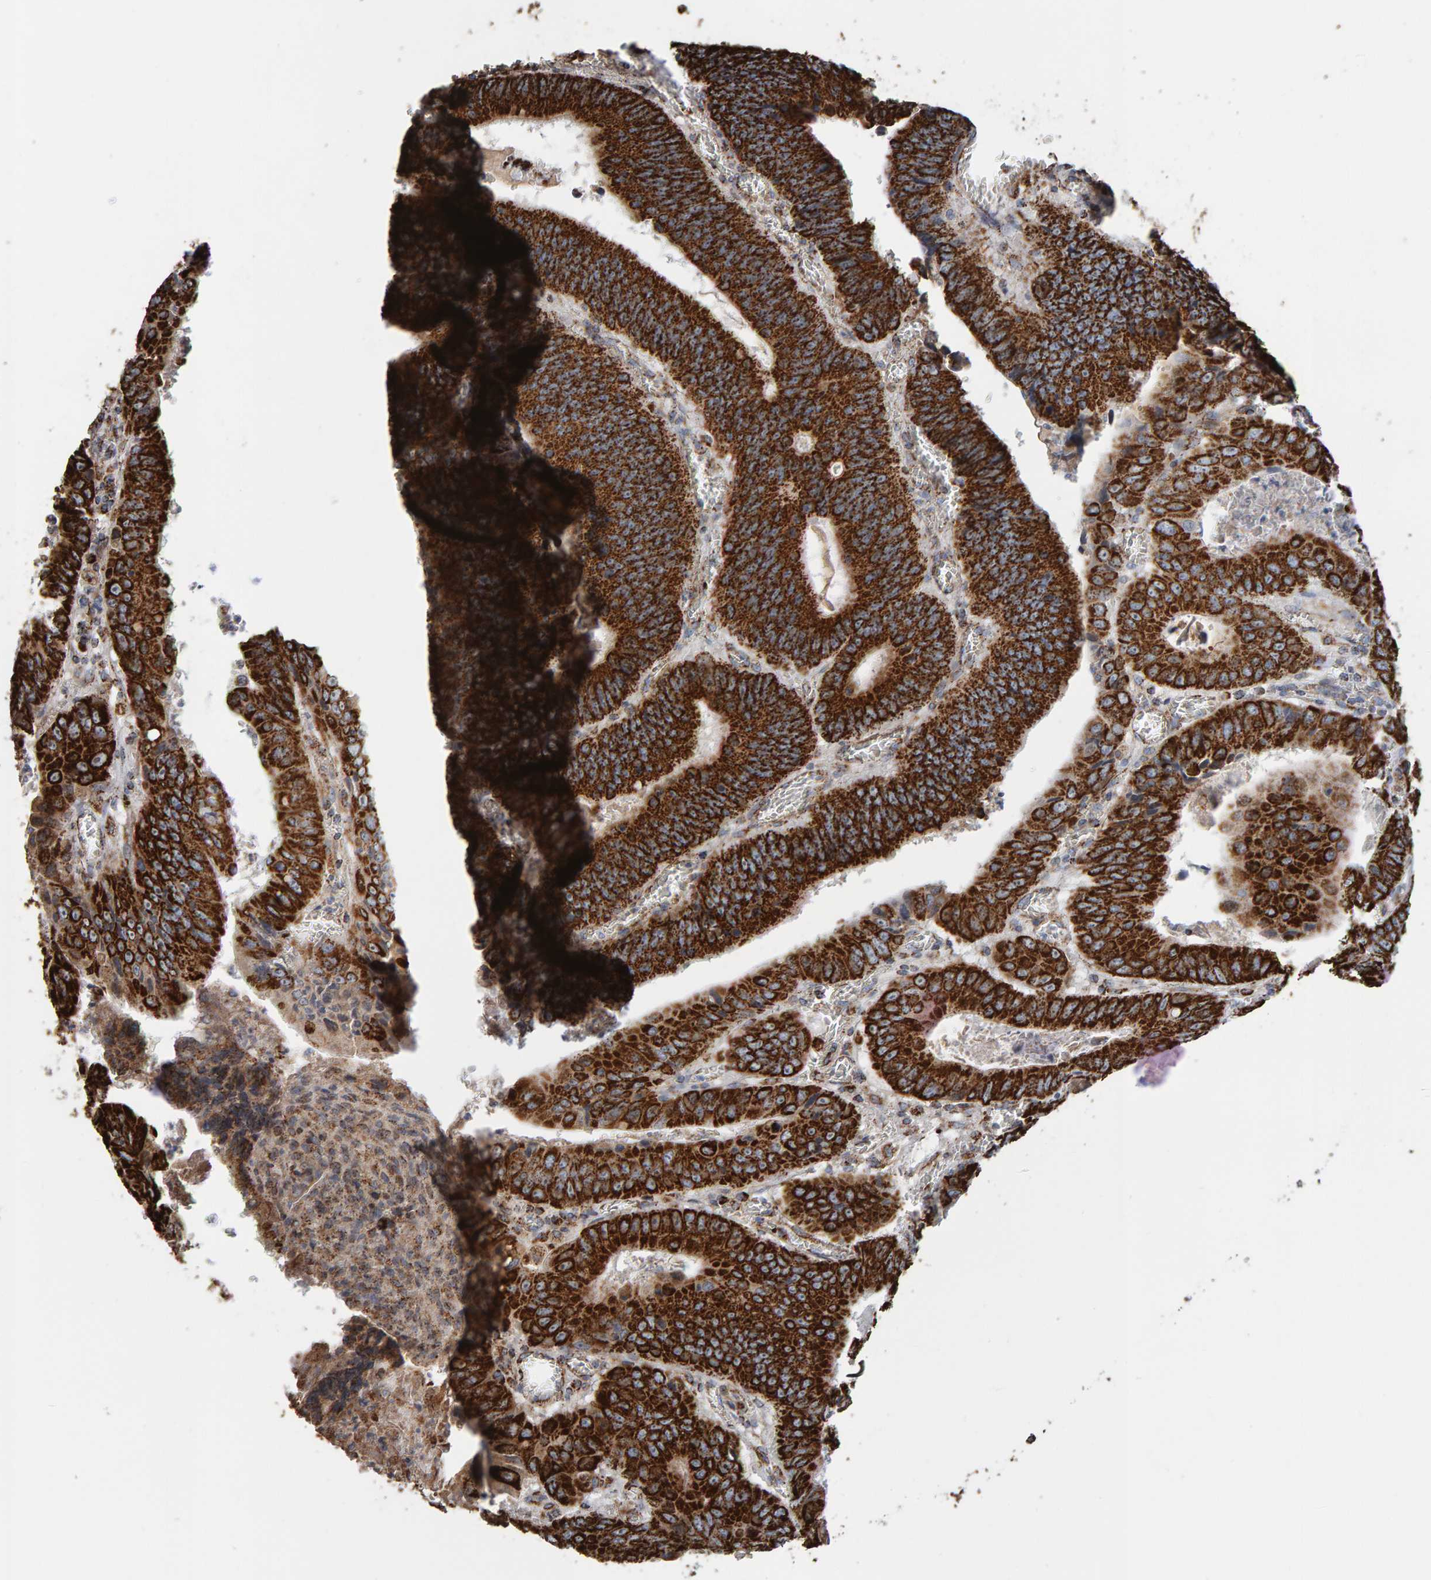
{"staining": {"intensity": "strong", "quantity": ">75%", "location": "cytoplasmic/membranous"}, "tissue": "colorectal cancer", "cell_type": "Tumor cells", "image_type": "cancer", "snomed": [{"axis": "morphology", "description": "Inflammation, NOS"}, {"axis": "morphology", "description": "Adenocarcinoma, NOS"}, {"axis": "topography", "description": "Colon"}], "caption": "A brown stain shows strong cytoplasmic/membranous positivity of a protein in adenocarcinoma (colorectal) tumor cells.", "gene": "MRPL45", "patient": {"sex": "male", "age": 72}}